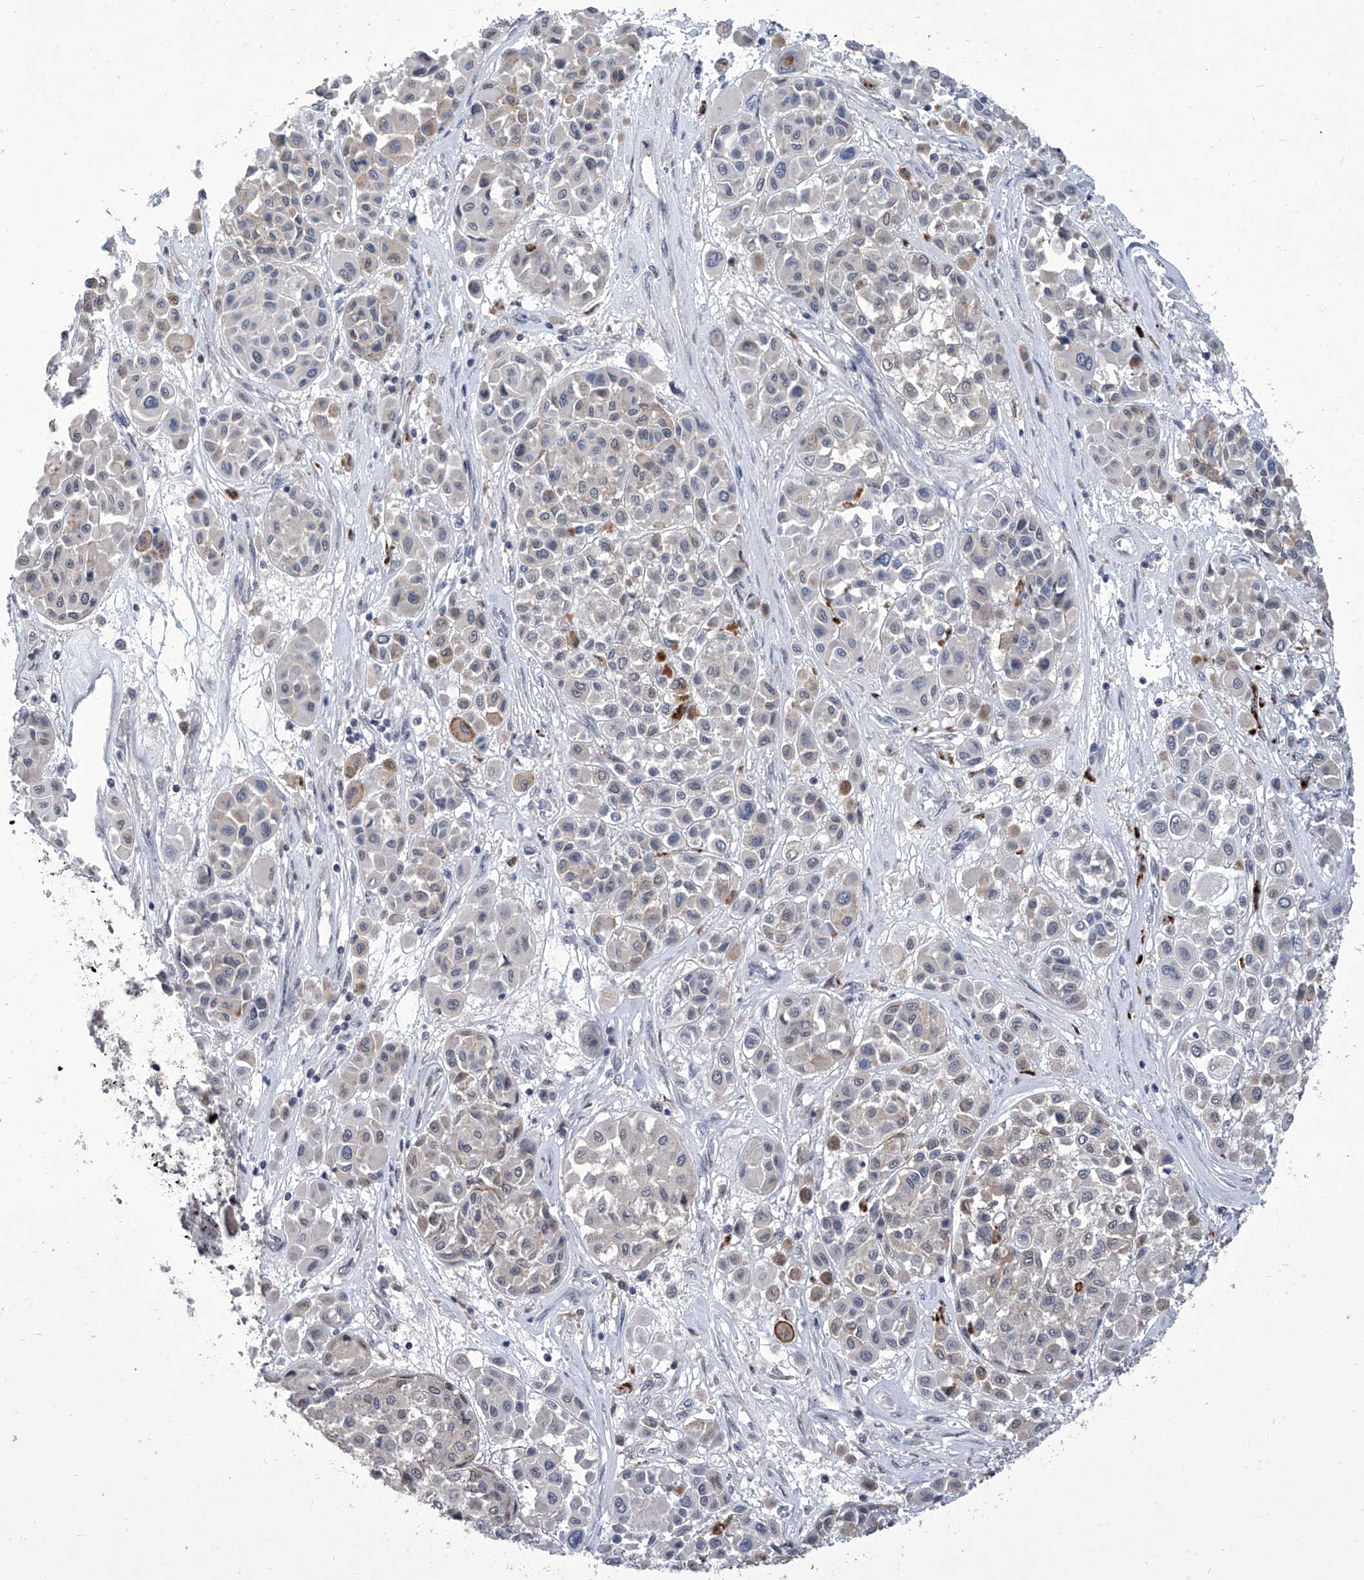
{"staining": {"intensity": "moderate", "quantity": "<25%", "location": "cytoplasmic/membranous"}, "tissue": "melanoma", "cell_type": "Tumor cells", "image_type": "cancer", "snomed": [{"axis": "morphology", "description": "Malignant melanoma, Metastatic site"}, {"axis": "topography", "description": "Soft tissue"}], "caption": "Immunohistochemical staining of human melanoma reveals low levels of moderate cytoplasmic/membranous staining in approximately <25% of tumor cells. (Brightfield microscopy of DAB IHC at high magnification).", "gene": "CMTR1", "patient": {"sex": "male", "age": 41}}